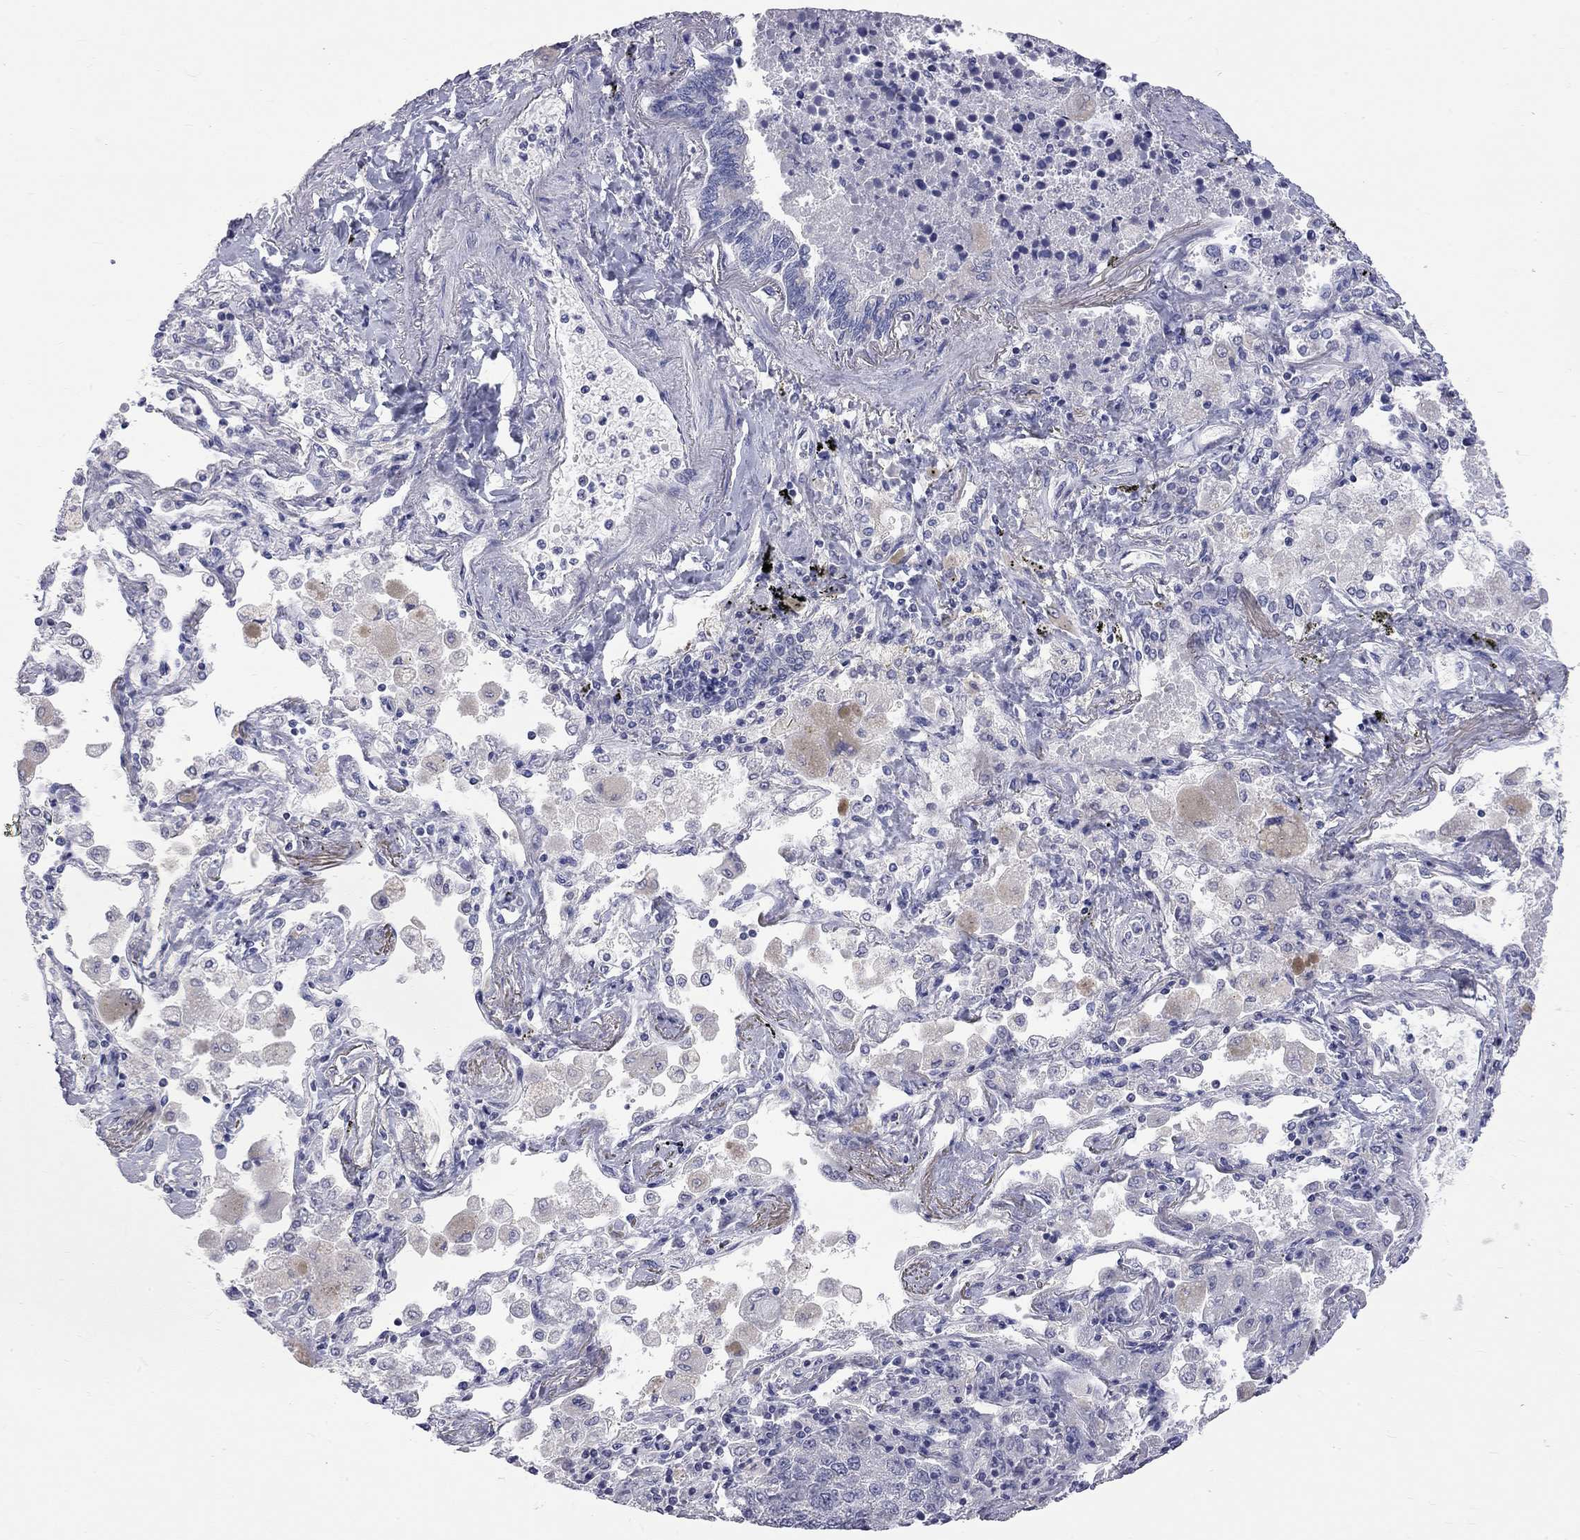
{"staining": {"intensity": "negative", "quantity": "none", "location": "none"}, "tissue": "lung cancer", "cell_type": "Tumor cells", "image_type": "cancer", "snomed": [{"axis": "morphology", "description": "Adenocarcinoma, NOS"}, {"axis": "topography", "description": "Lung"}], "caption": "The micrograph reveals no significant expression in tumor cells of adenocarcinoma (lung).", "gene": "OPRK1", "patient": {"sex": "male", "age": 49}}